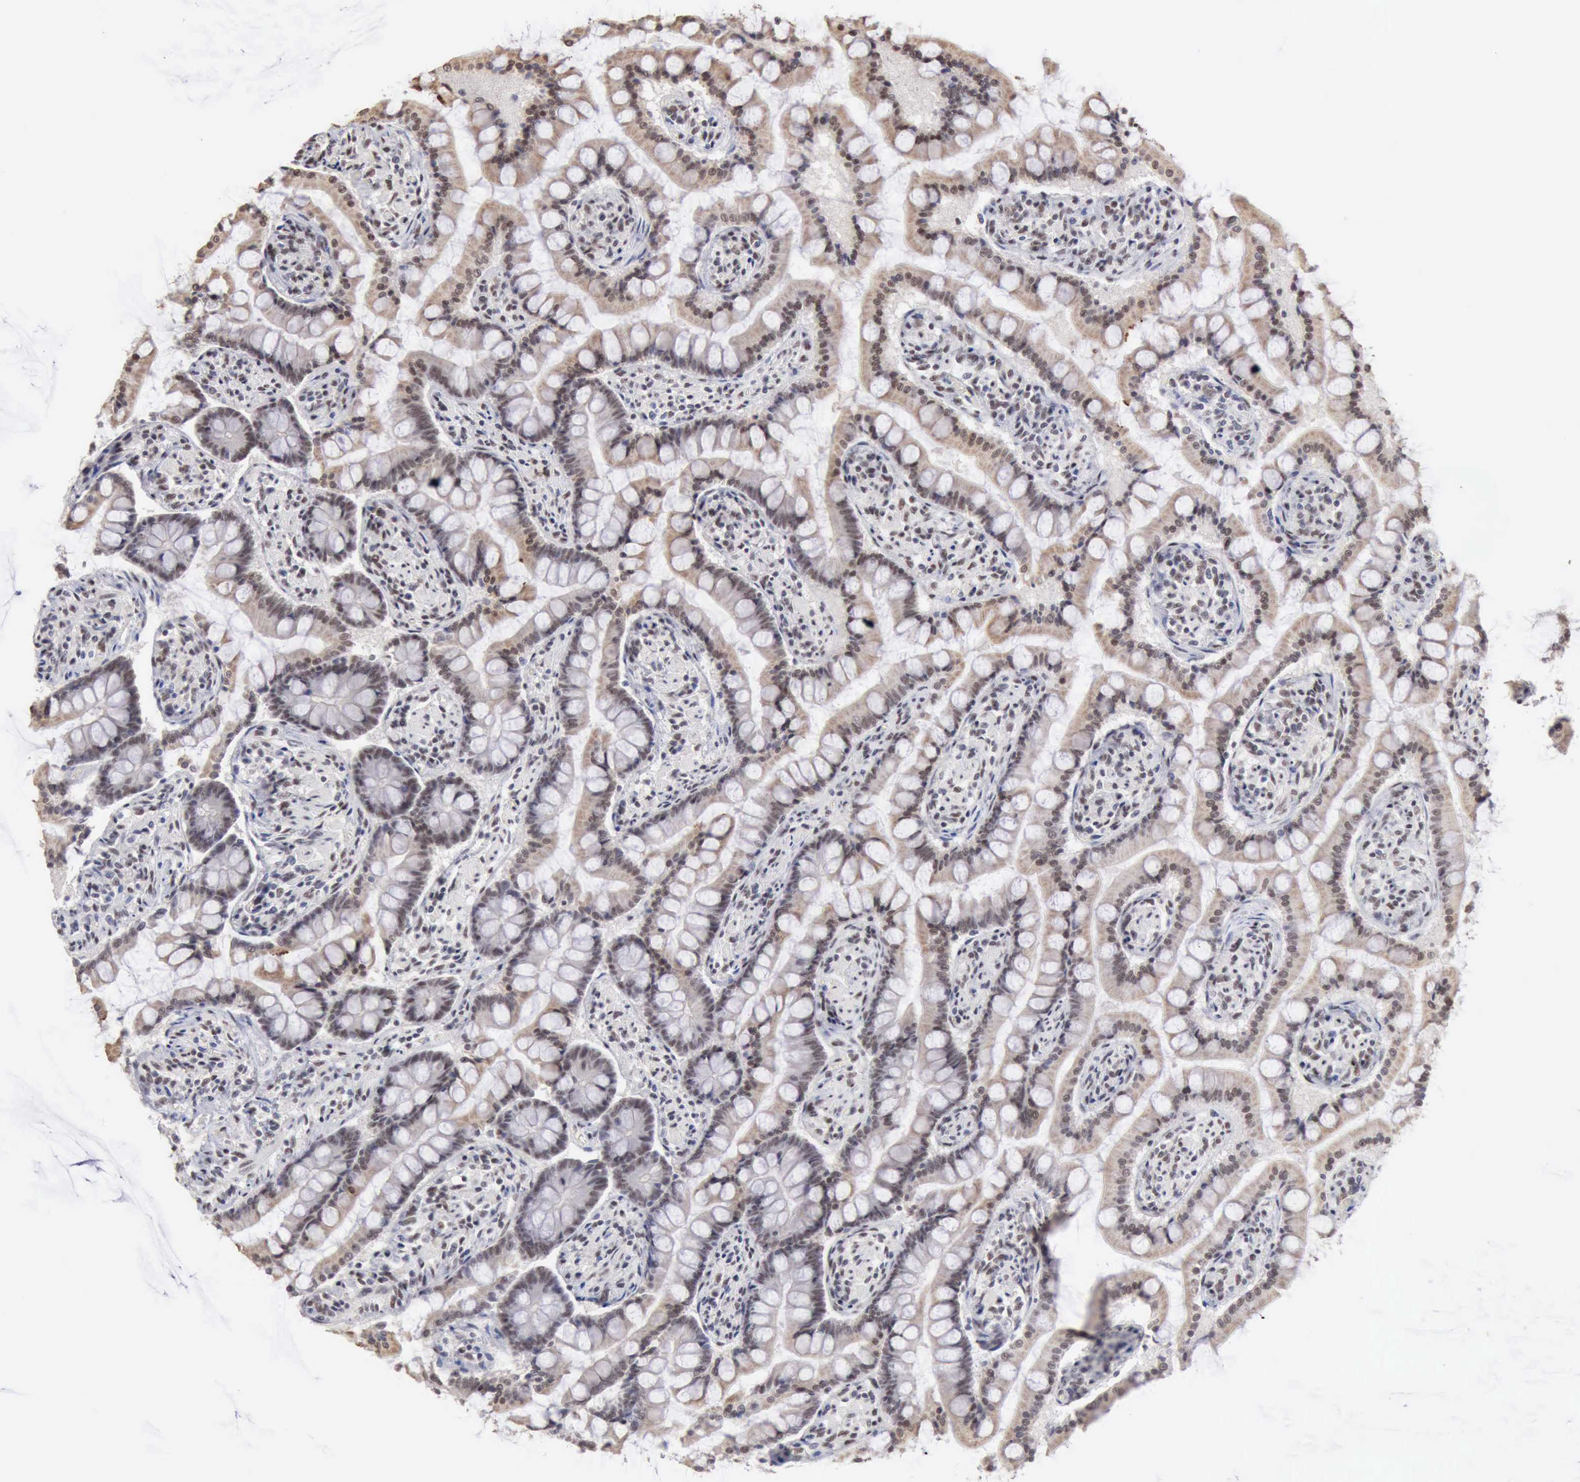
{"staining": {"intensity": "weak", "quantity": ">75%", "location": "cytoplasmic/membranous,nuclear"}, "tissue": "small intestine", "cell_type": "Glandular cells", "image_type": "normal", "snomed": [{"axis": "morphology", "description": "Normal tissue, NOS"}, {"axis": "topography", "description": "Small intestine"}], "caption": "Small intestine stained for a protein displays weak cytoplasmic/membranous,nuclear positivity in glandular cells. The protein of interest is stained brown, and the nuclei are stained in blue (DAB IHC with brightfield microscopy, high magnification).", "gene": "TAF1", "patient": {"sex": "male", "age": 41}}